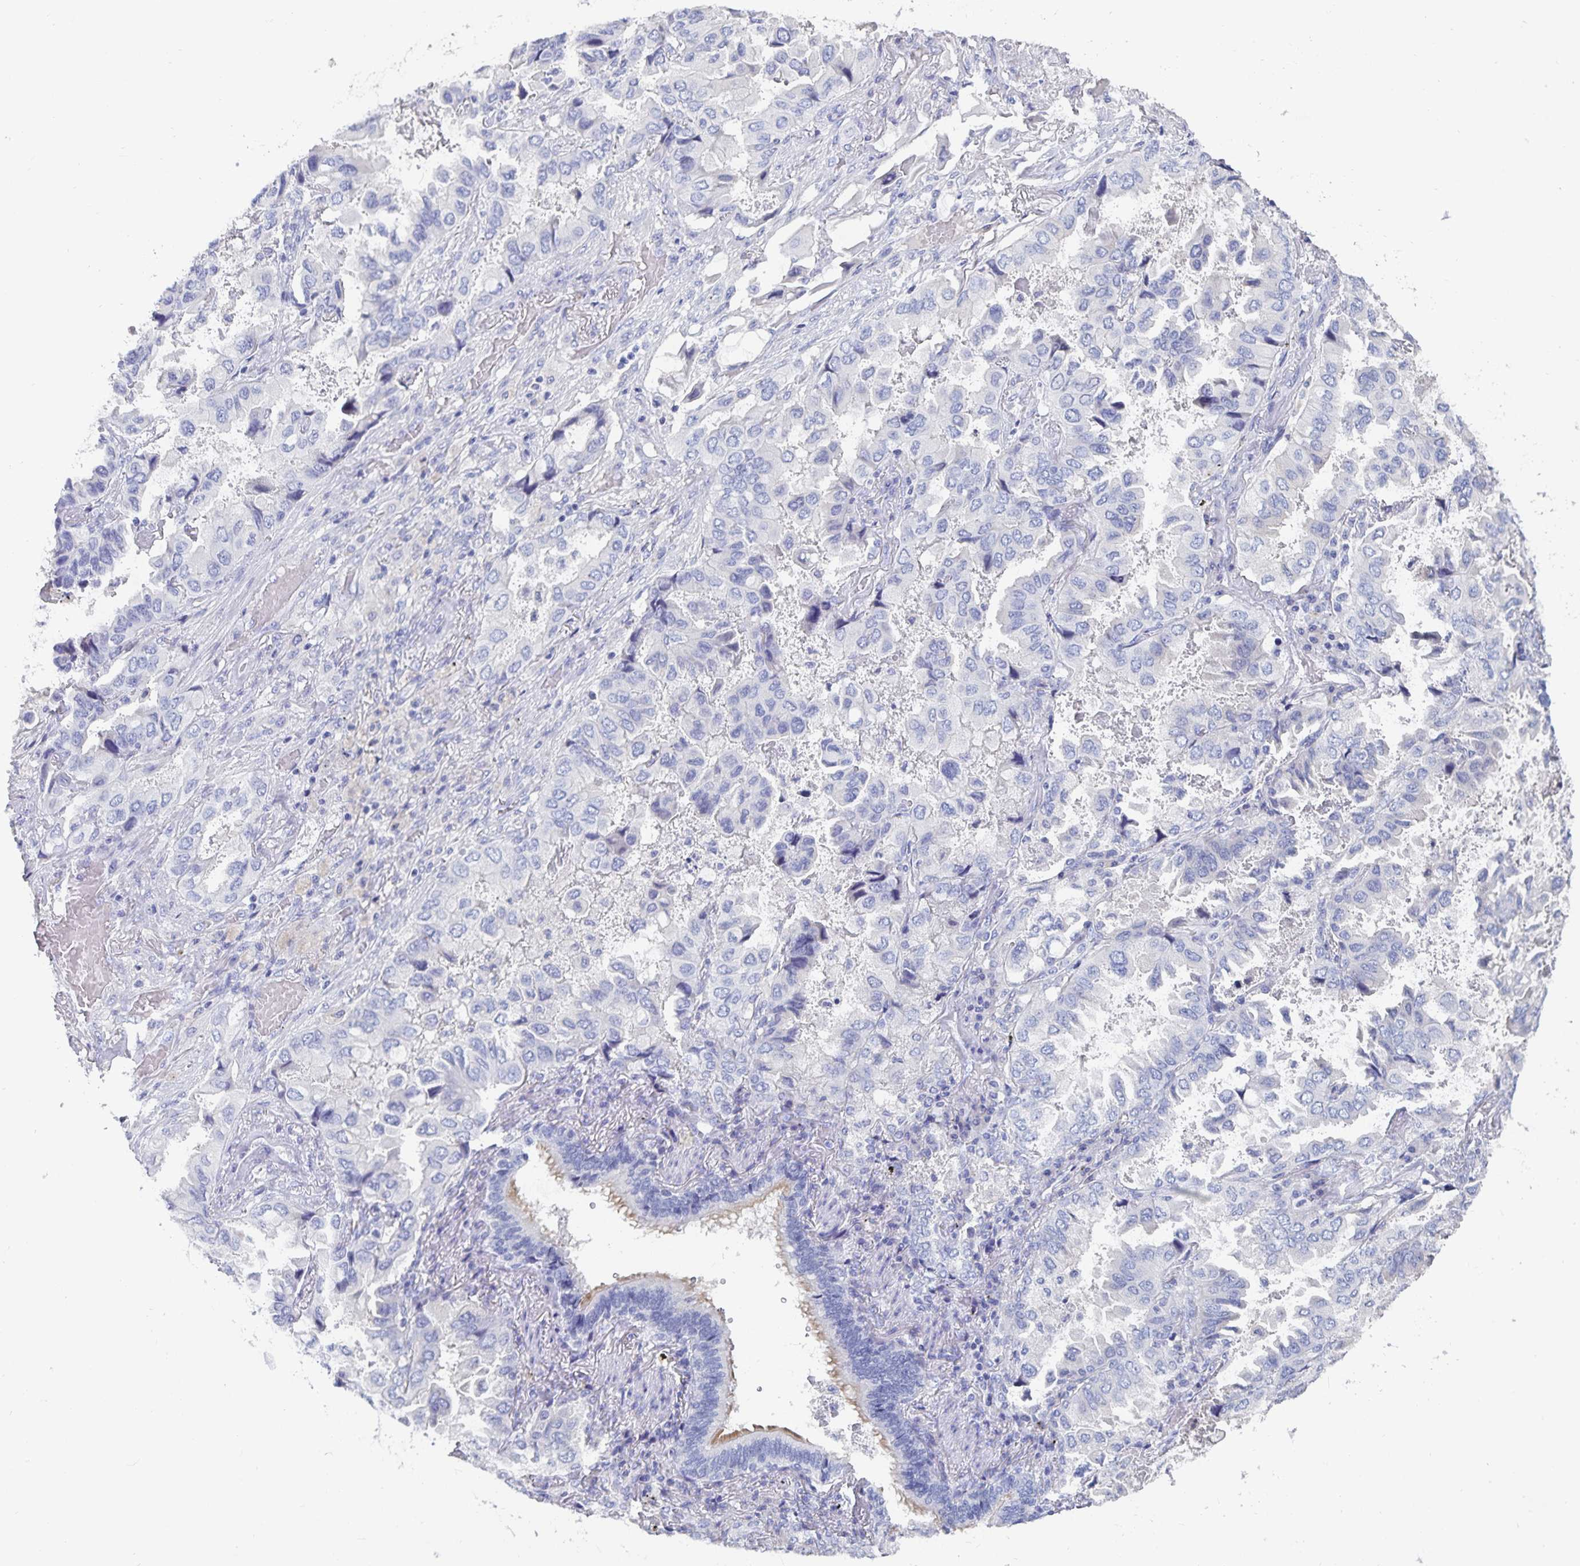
{"staining": {"intensity": "negative", "quantity": "none", "location": "none"}, "tissue": "lung cancer", "cell_type": "Tumor cells", "image_type": "cancer", "snomed": [{"axis": "morphology", "description": "Aneuploidy"}, {"axis": "morphology", "description": "Adenocarcinoma, NOS"}, {"axis": "morphology", "description": "Adenocarcinoma, metastatic, NOS"}, {"axis": "topography", "description": "Lymph node"}, {"axis": "topography", "description": "Lung"}], "caption": "Protein analysis of lung adenocarcinoma displays no significant staining in tumor cells. (DAB (3,3'-diaminobenzidine) immunohistochemistry visualized using brightfield microscopy, high magnification).", "gene": "CFAP69", "patient": {"sex": "female", "age": 48}}